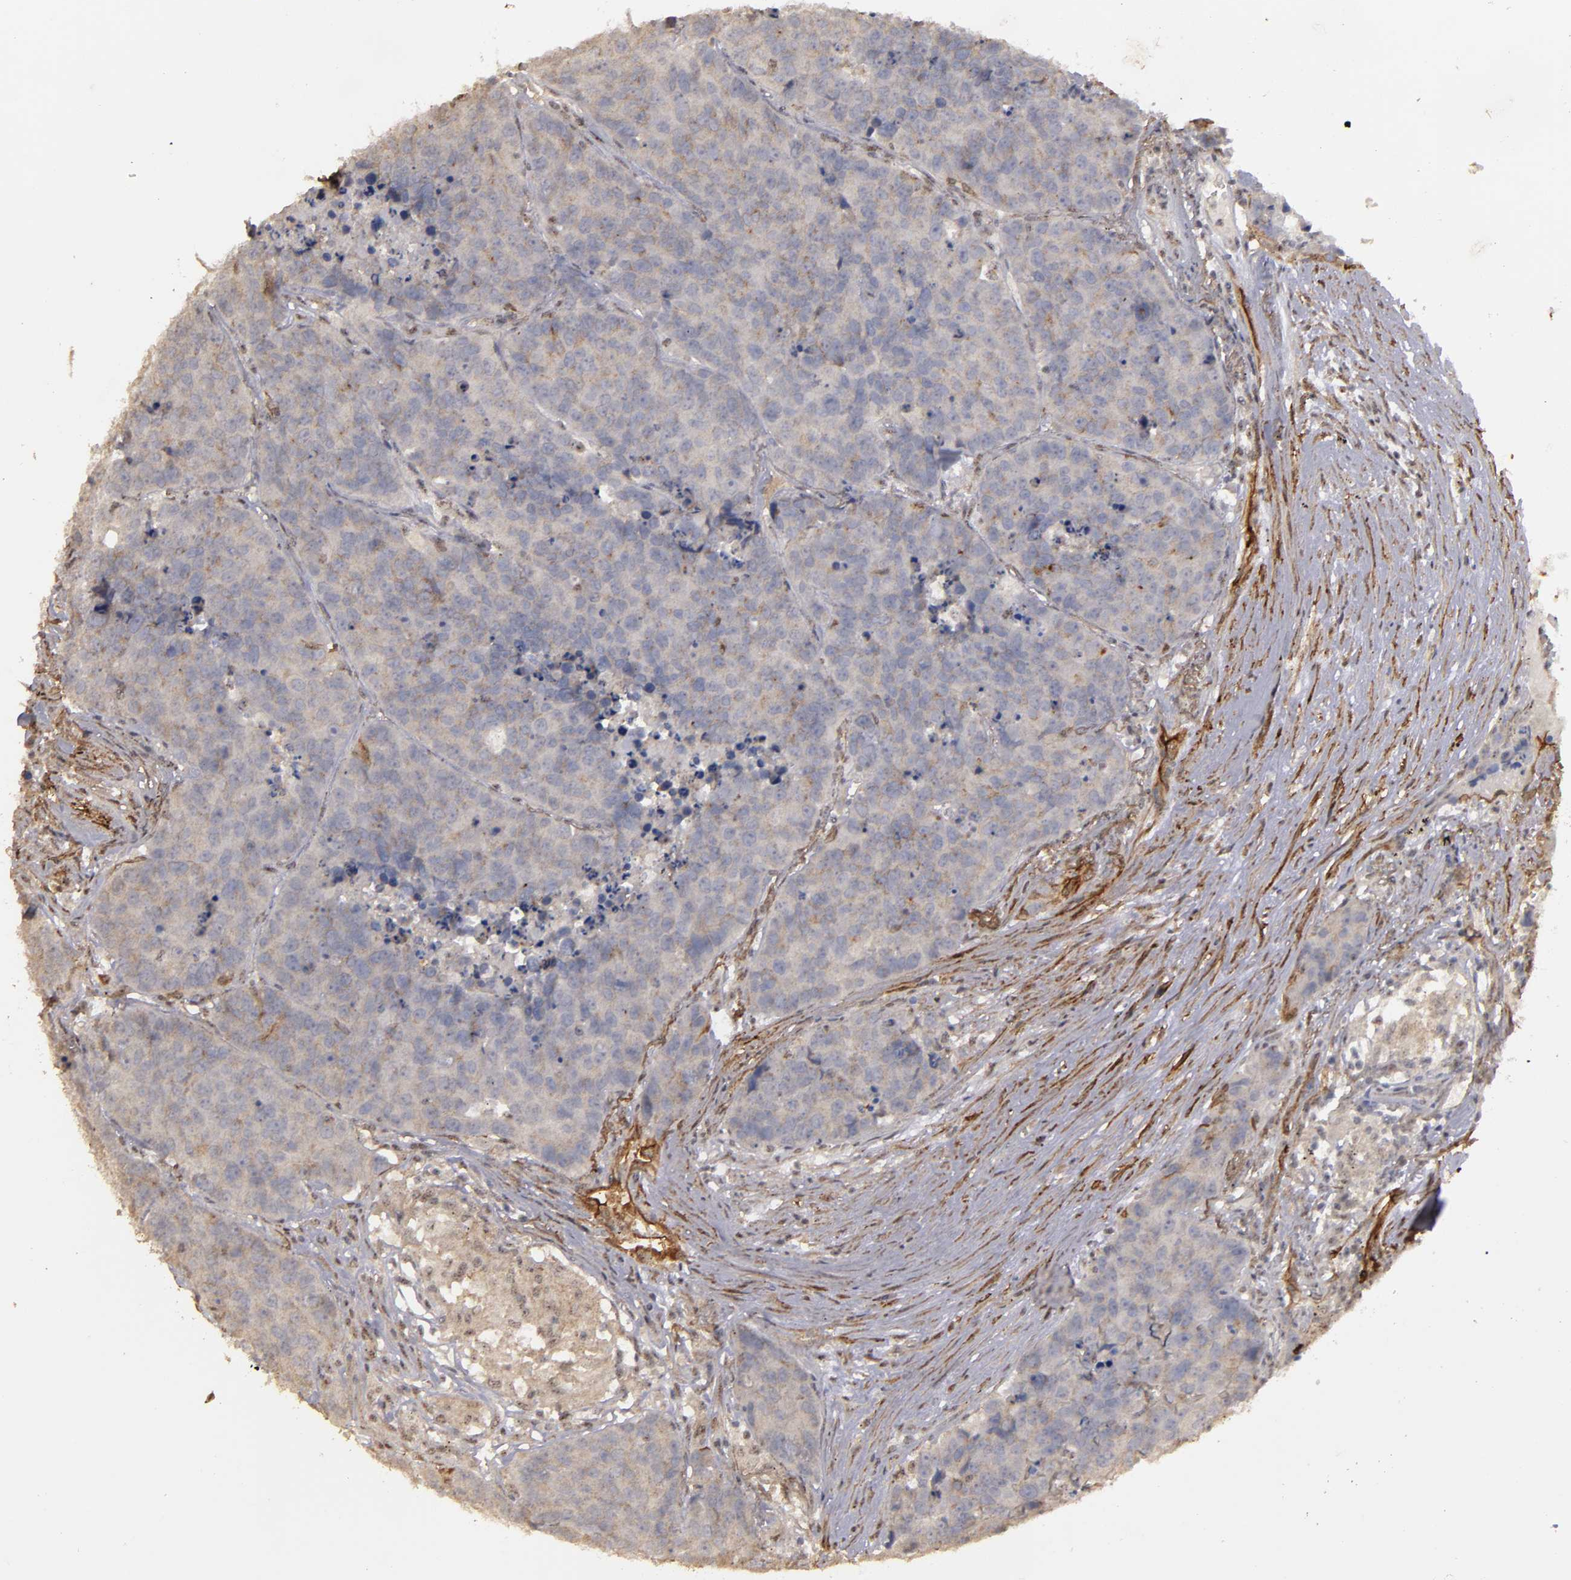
{"staining": {"intensity": "weak", "quantity": ">75%", "location": "cytoplasmic/membranous"}, "tissue": "carcinoid", "cell_type": "Tumor cells", "image_type": "cancer", "snomed": [{"axis": "morphology", "description": "Carcinoid, malignant, NOS"}, {"axis": "topography", "description": "Lung"}], "caption": "A histopathology image of human carcinoid stained for a protein shows weak cytoplasmic/membranous brown staining in tumor cells. The staining was performed using DAB, with brown indicating positive protein expression. Nuclei are stained blue with hematoxylin.", "gene": "CD55", "patient": {"sex": "male", "age": 60}}